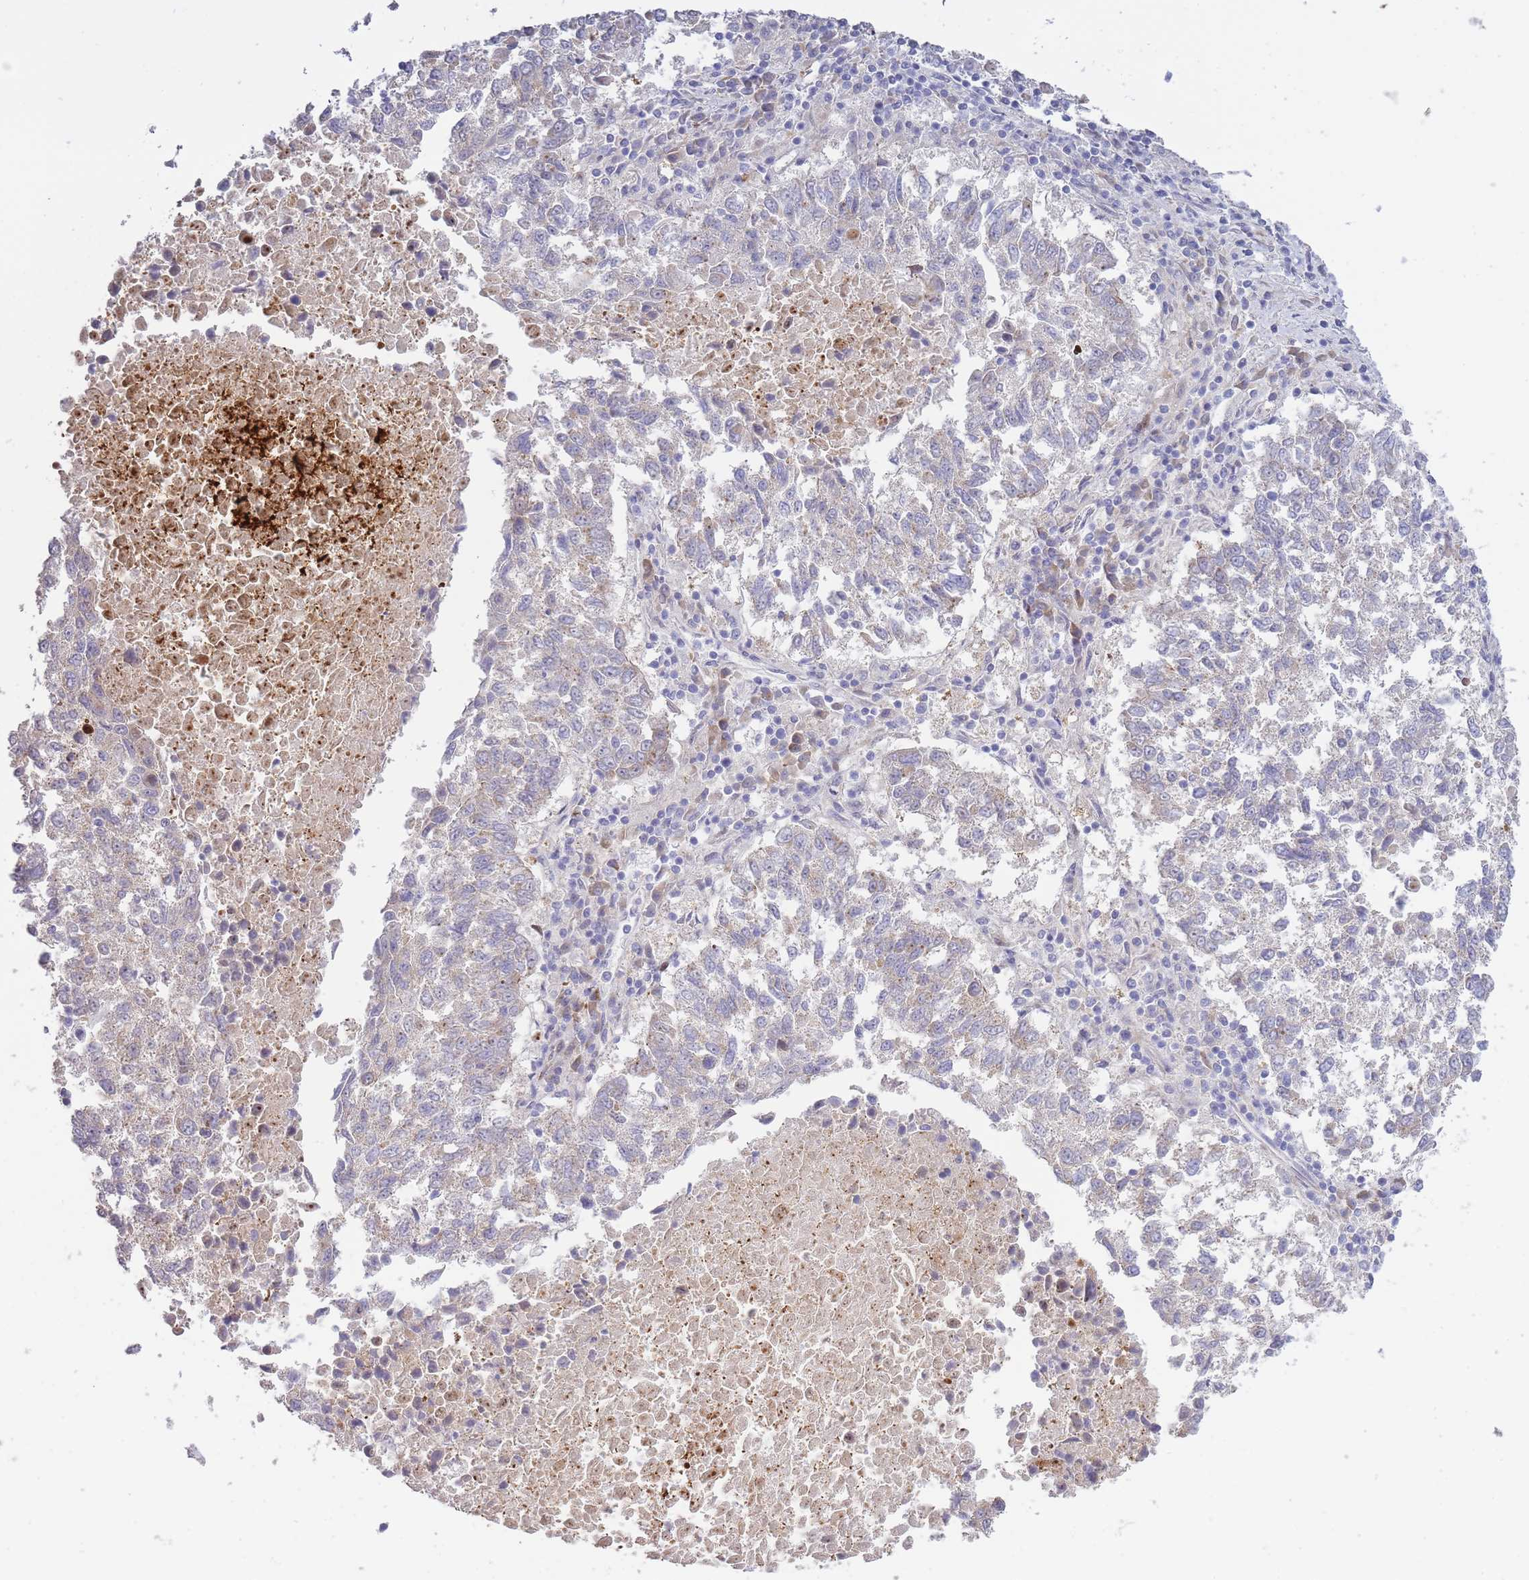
{"staining": {"intensity": "negative", "quantity": "none", "location": "none"}, "tissue": "lung cancer", "cell_type": "Tumor cells", "image_type": "cancer", "snomed": [{"axis": "morphology", "description": "Squamous cell carcinoma, NOS"}, {"axis": "topography", "description": "Lung"}], "caption": "Protein analysis of squamous cell carcinoma (lung) reveals no significant positivity in tumor cells.", "gene": "ATP5MC2", "patient": {"sex": "male", "age": 73}}